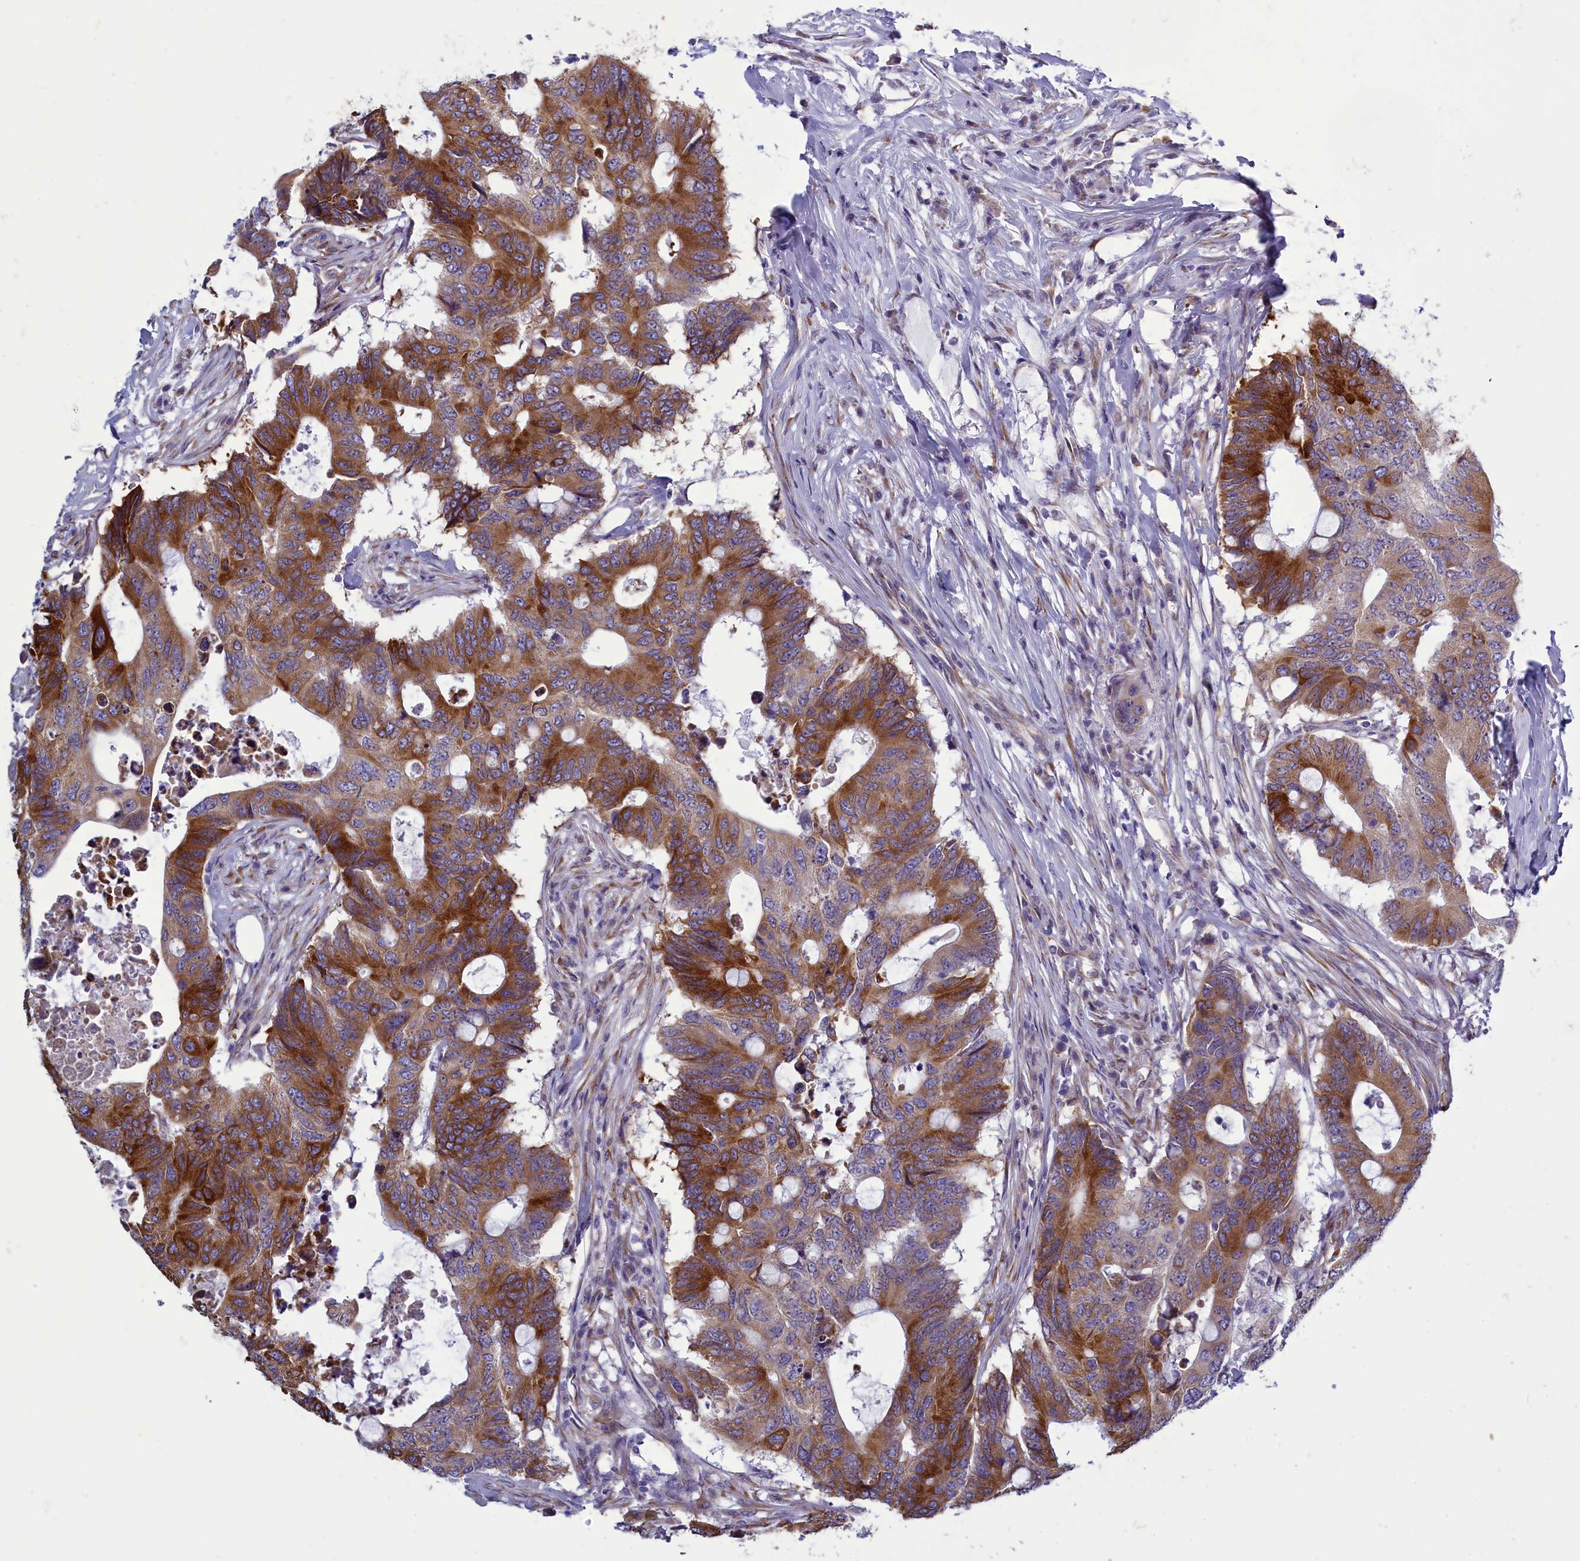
{"staining": {"intensity": "strong", "quantity": "25%-75%", "location": "cytoplasmic/membranous"}, "tissue": "colorectal cancer", "cell_type": "Tumor cells", "image_type": "cancer", "snomed": [{"axis": "morphology", "description": "Adenocarcinoma, NOS"}, {"axis": "topography", "description": "Colon"}], "caption": "Colorectal cancer stained for a protein reveals strong cytoplasmic/membranous positivity in tumor cells.", "gene": "CENATAC", "patient": {"sex": "male", "age": 71}}